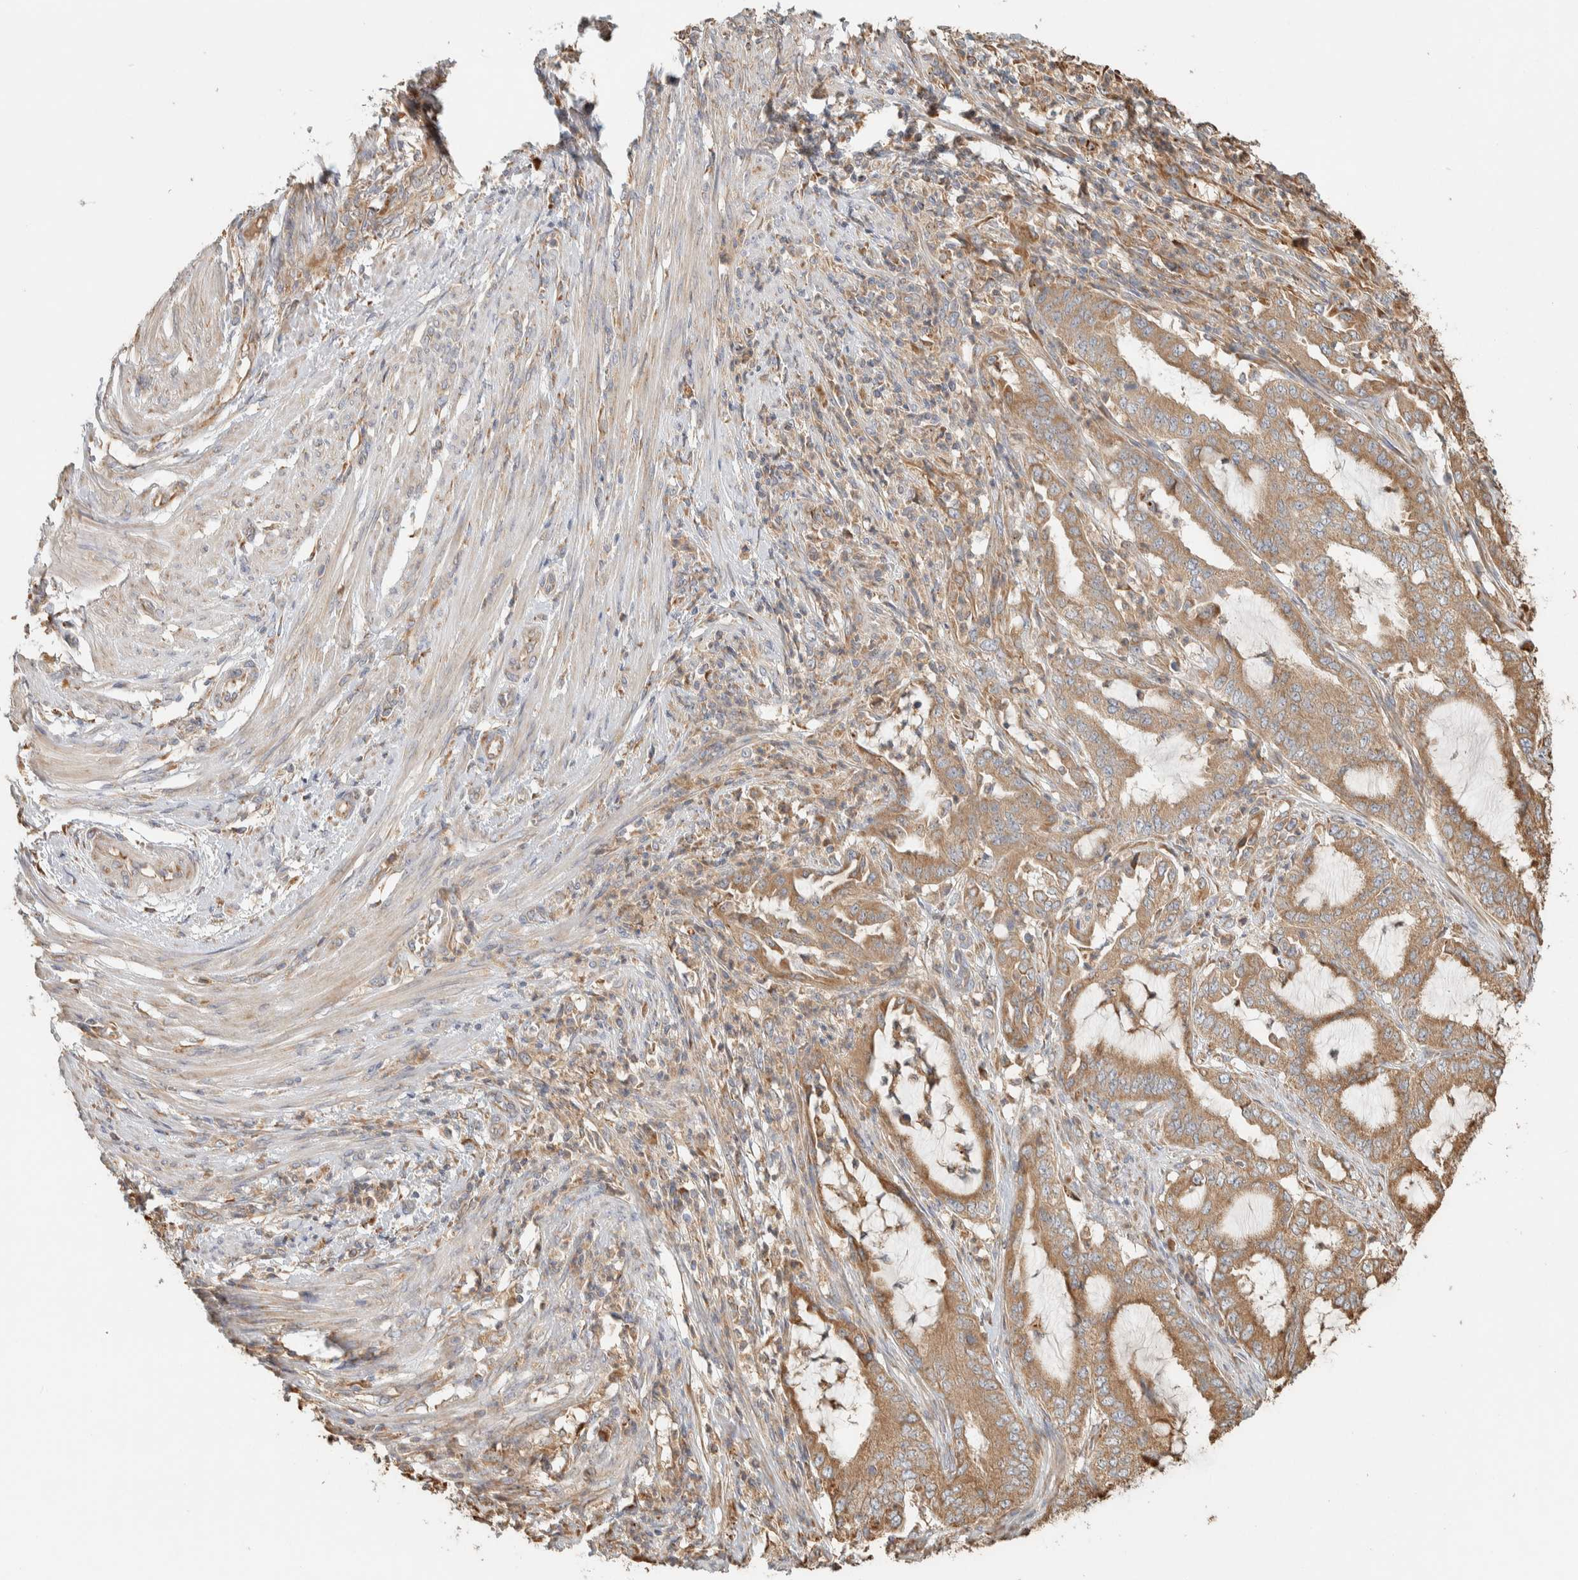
{"staining": {"intensity": "moderate", "quantity": ">75%", "location": "cytoplasmic/membranous"}, "tissue": "endometrial cancer", "cell_type": "Tumor cells", "image_type": "cancer", "snomed": [{"axis": "morphology", "description": "Adenocarcinoma, NOS"}, {"axis": "topography", "description": "Endometrium"}], "caption": "Tumor cells display medium levels of moderate cytoplasmic/membranous positivity in approximately >75% of cells in endometrial cancer (adenocarcinoma).", "gene": "RAB11FIP1", "patient": {"sex": "female", "age": 51}}